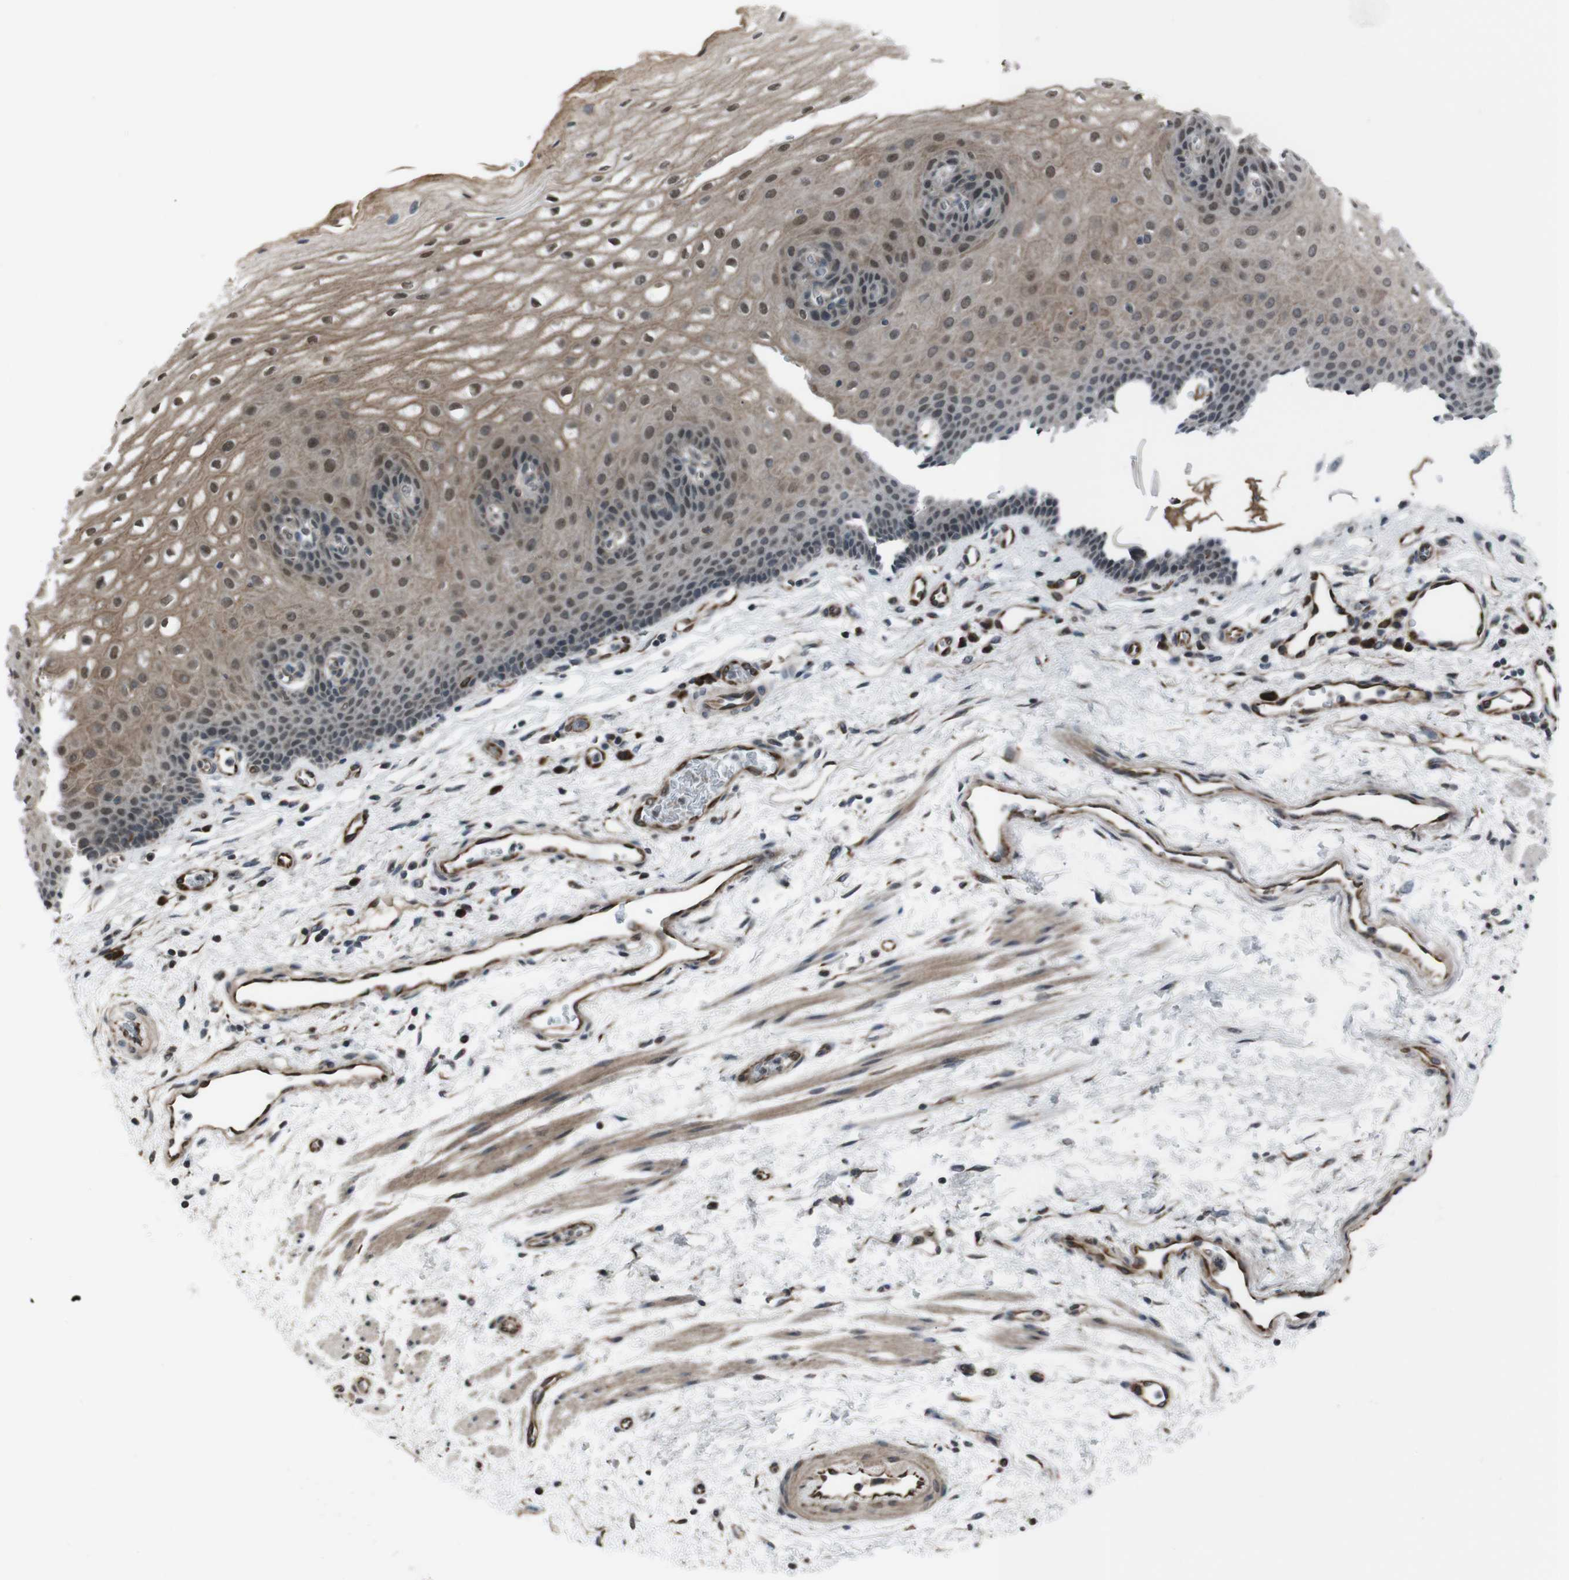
{"staining": {"intensity": "moderate", "quantity": ">75%", "location": "cytoplasmic/membranous,nuclear"}, "tissue": "esophagus", "cell_type": "Squamous epithelial cells", "image_type": "normal", "snomed": [{"axis": "morphology", "description": "Normal tissue, NOS"}, {"axis": "topography", "description": "Esophagus"}], "caption": "Protein expression analysis of unremarkable human esophagus reveals moderate cytoplasmic/membranous,nuclear expression in approximately >75% of squamous epithelial cells. The staining is performed using DAB brown chromogen to label protein expression. The nuclei are counter-stained blue using hematoxylin.", "gene": "SS18L1", "patient": {"sex": "male", "age": 54}}